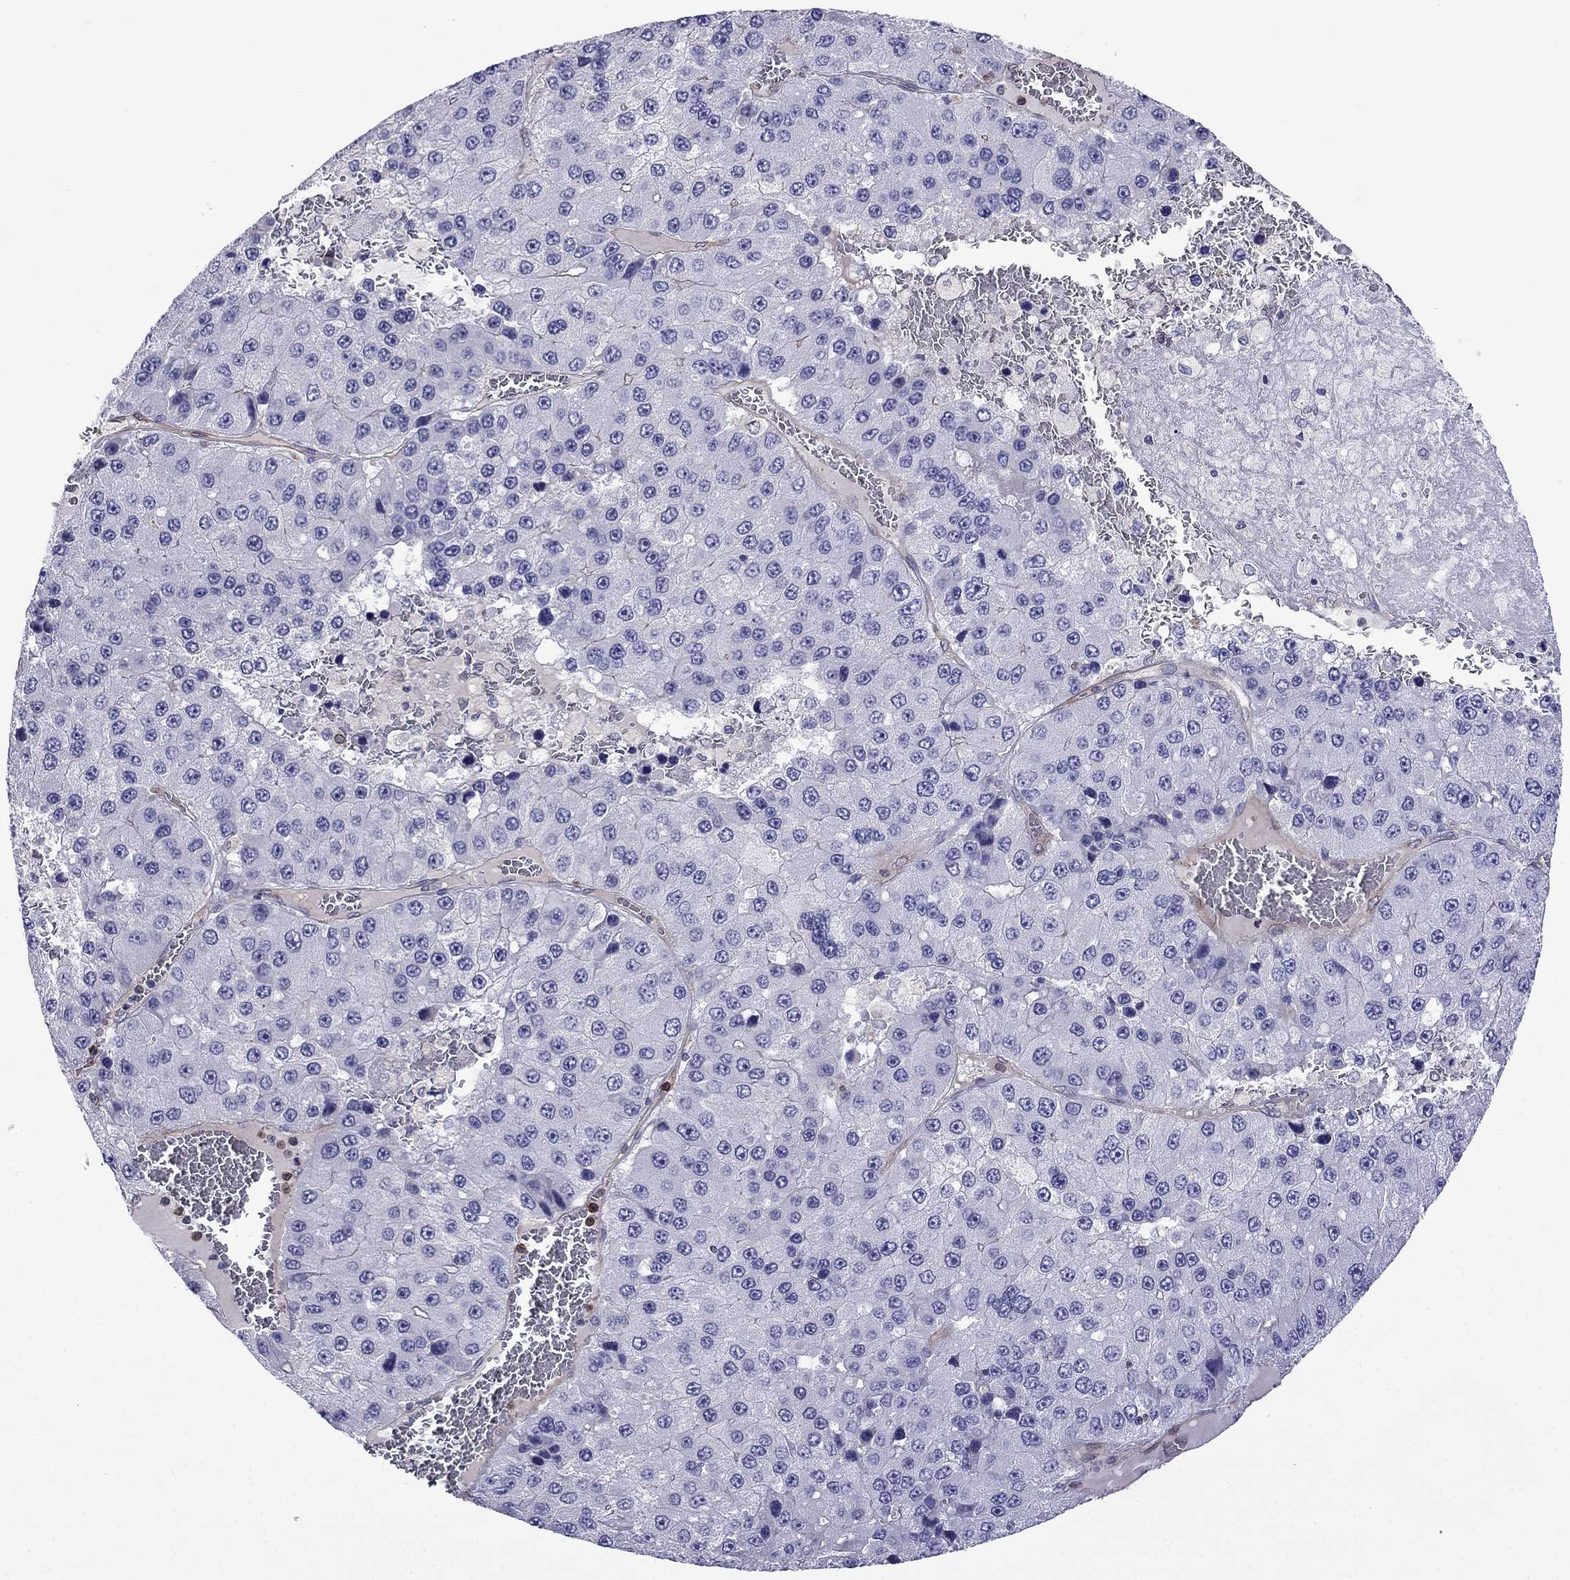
{"staining": {"intensity": "negative", "quantity": "none", "location": "none"}, "tissue": "liver cancer", "cell_type": "Tumor cells", "image_type": "cancer", "snomed": [{"axis": "morphology", "description": "Carcinoma, Hepatocellular, NOS"}, {"axis": "topography", "description": "Liver"}], "caption": "Tumor cells show no significant staining in liver hepatocellular carcinoma.", "gene": "GNAL", "patient": {"sex": "female", "age": 73}}